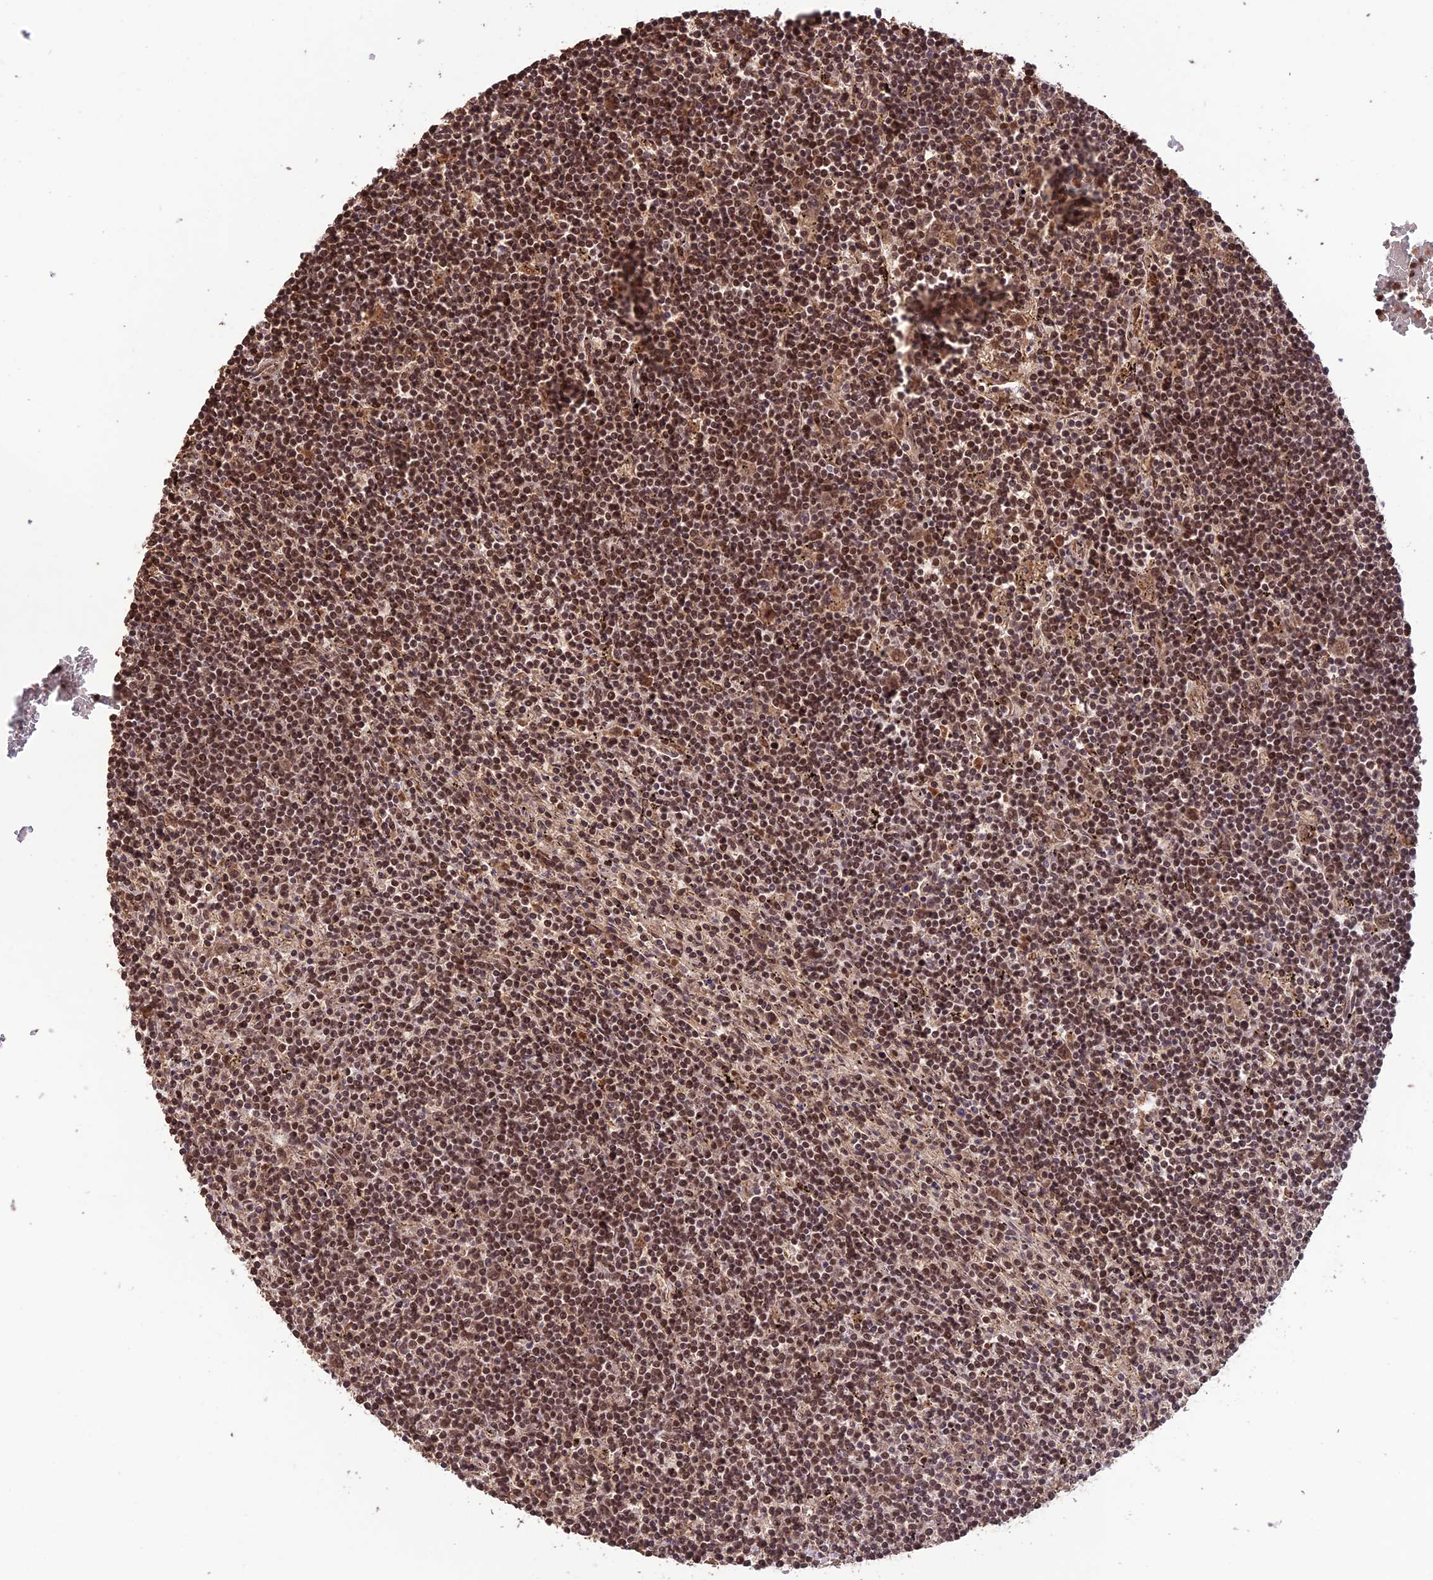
{"staining": {"intensity": "moderate", "quantity": ">75%", "location": "nuclear"}, "tissue": "lymphoma", "cell_type": "Tumor cells", "image_type": "cancer", "snomed": [{"axis": "morphology", "description": "Malignant lymphoma, non-Hodgkin's type, Low grade"}, {"axis": "topography", "description": "Spleen"}], "caption": "Immunohistochemistry (IHC) staining of malignant lymphoma, non-Hodgkin's type (low-grade), which reveals medium levels of moderate nuclear expression in about >75% of tumor cells indicating moderate nuclear protein staining. The staining was performed using DAB (3,3'-diaminobenzidine) (brown) for protein detection and nuclei were counterstained in hematoxylin (blue).", "gene": "CABIN1", "patient": {"sex": "male", "age": 76}}